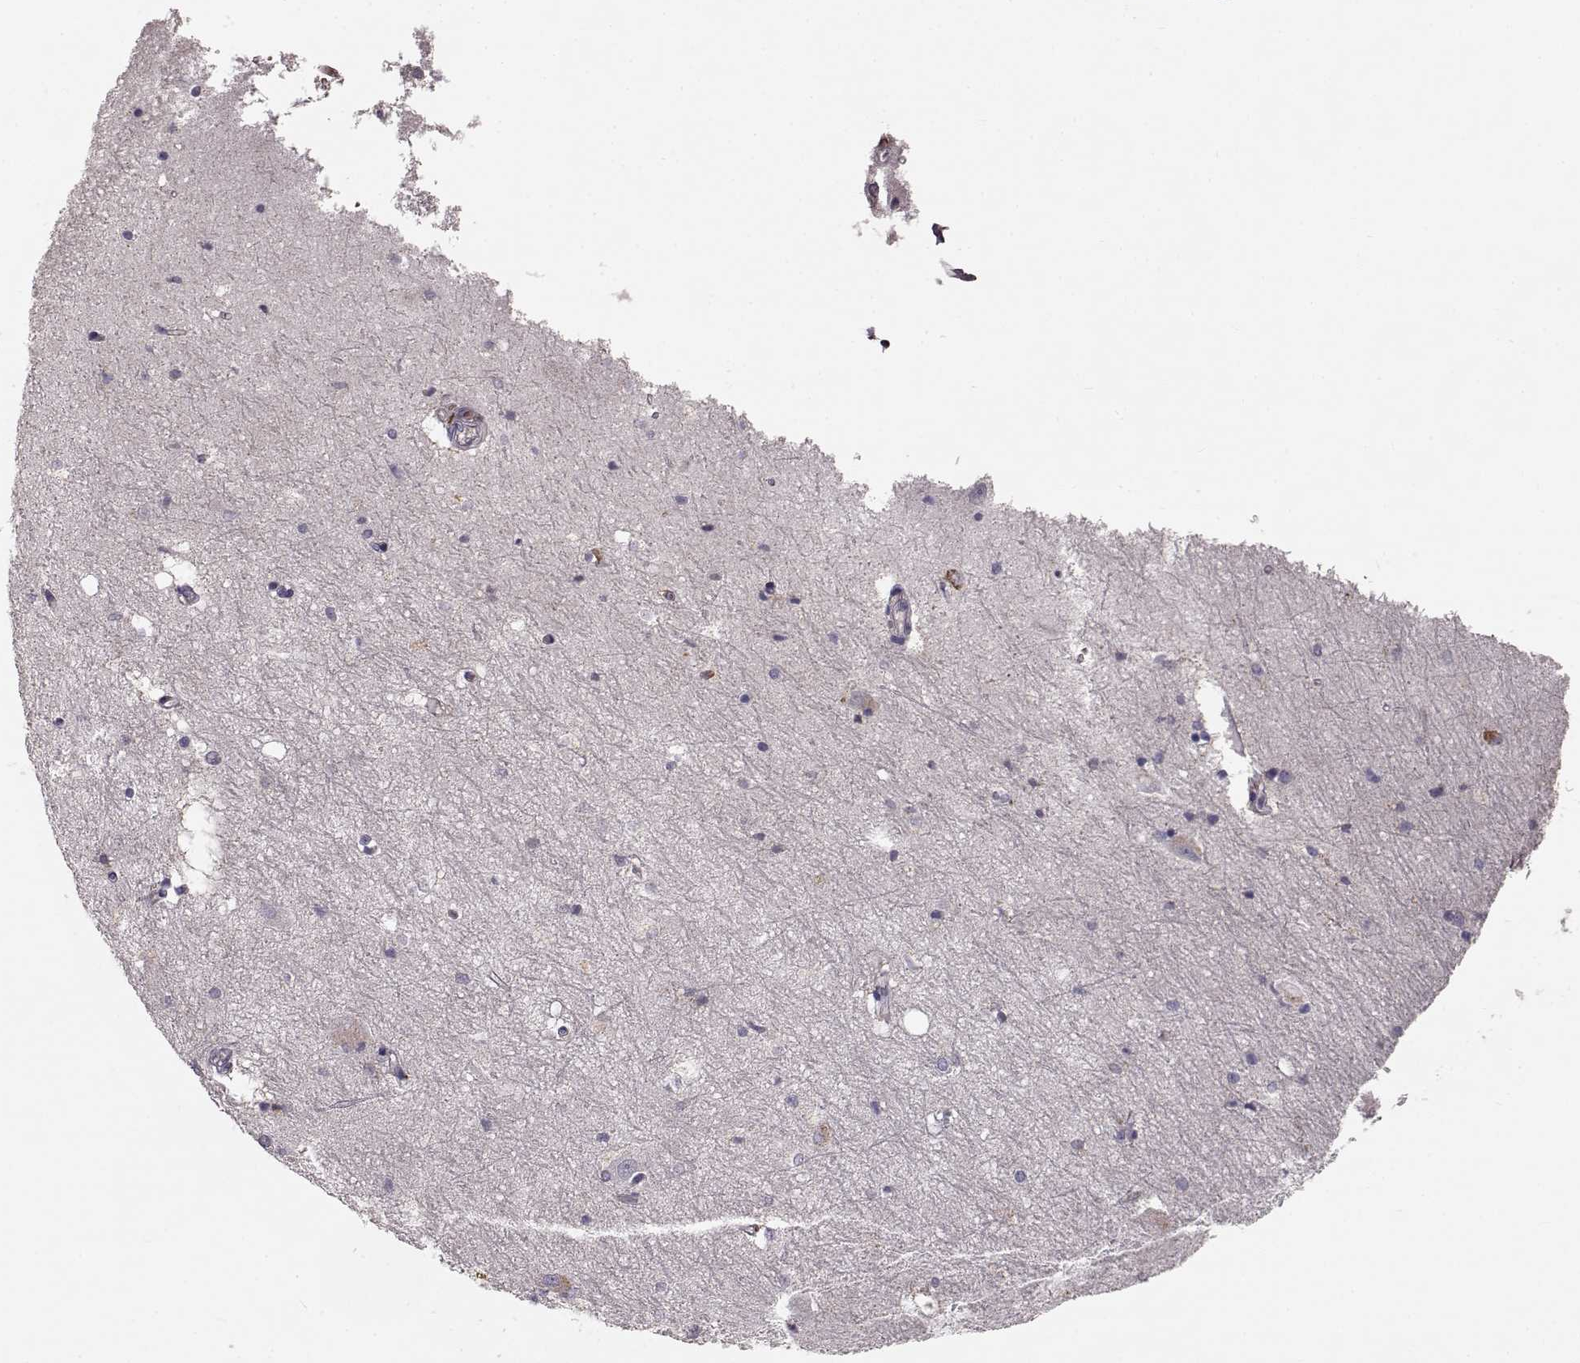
{"staining": {"intensity": "negative", "quantity": "none", "location": "none"}, "tissue": "hippocampus", "cell_type": "Glial cells", "image_type": "normal", "snomed": [{"axis": "morphology", "description": "Normal tissue, NOS"}, {"axis": "topography", "description": "Hippocampus"}], "caption": "Immunohistochemical staining of normal human hippocampus reveals no significant expression in glial cells.", "gene": "CCNF", "patient": {"sex": "male", "age": 44}}